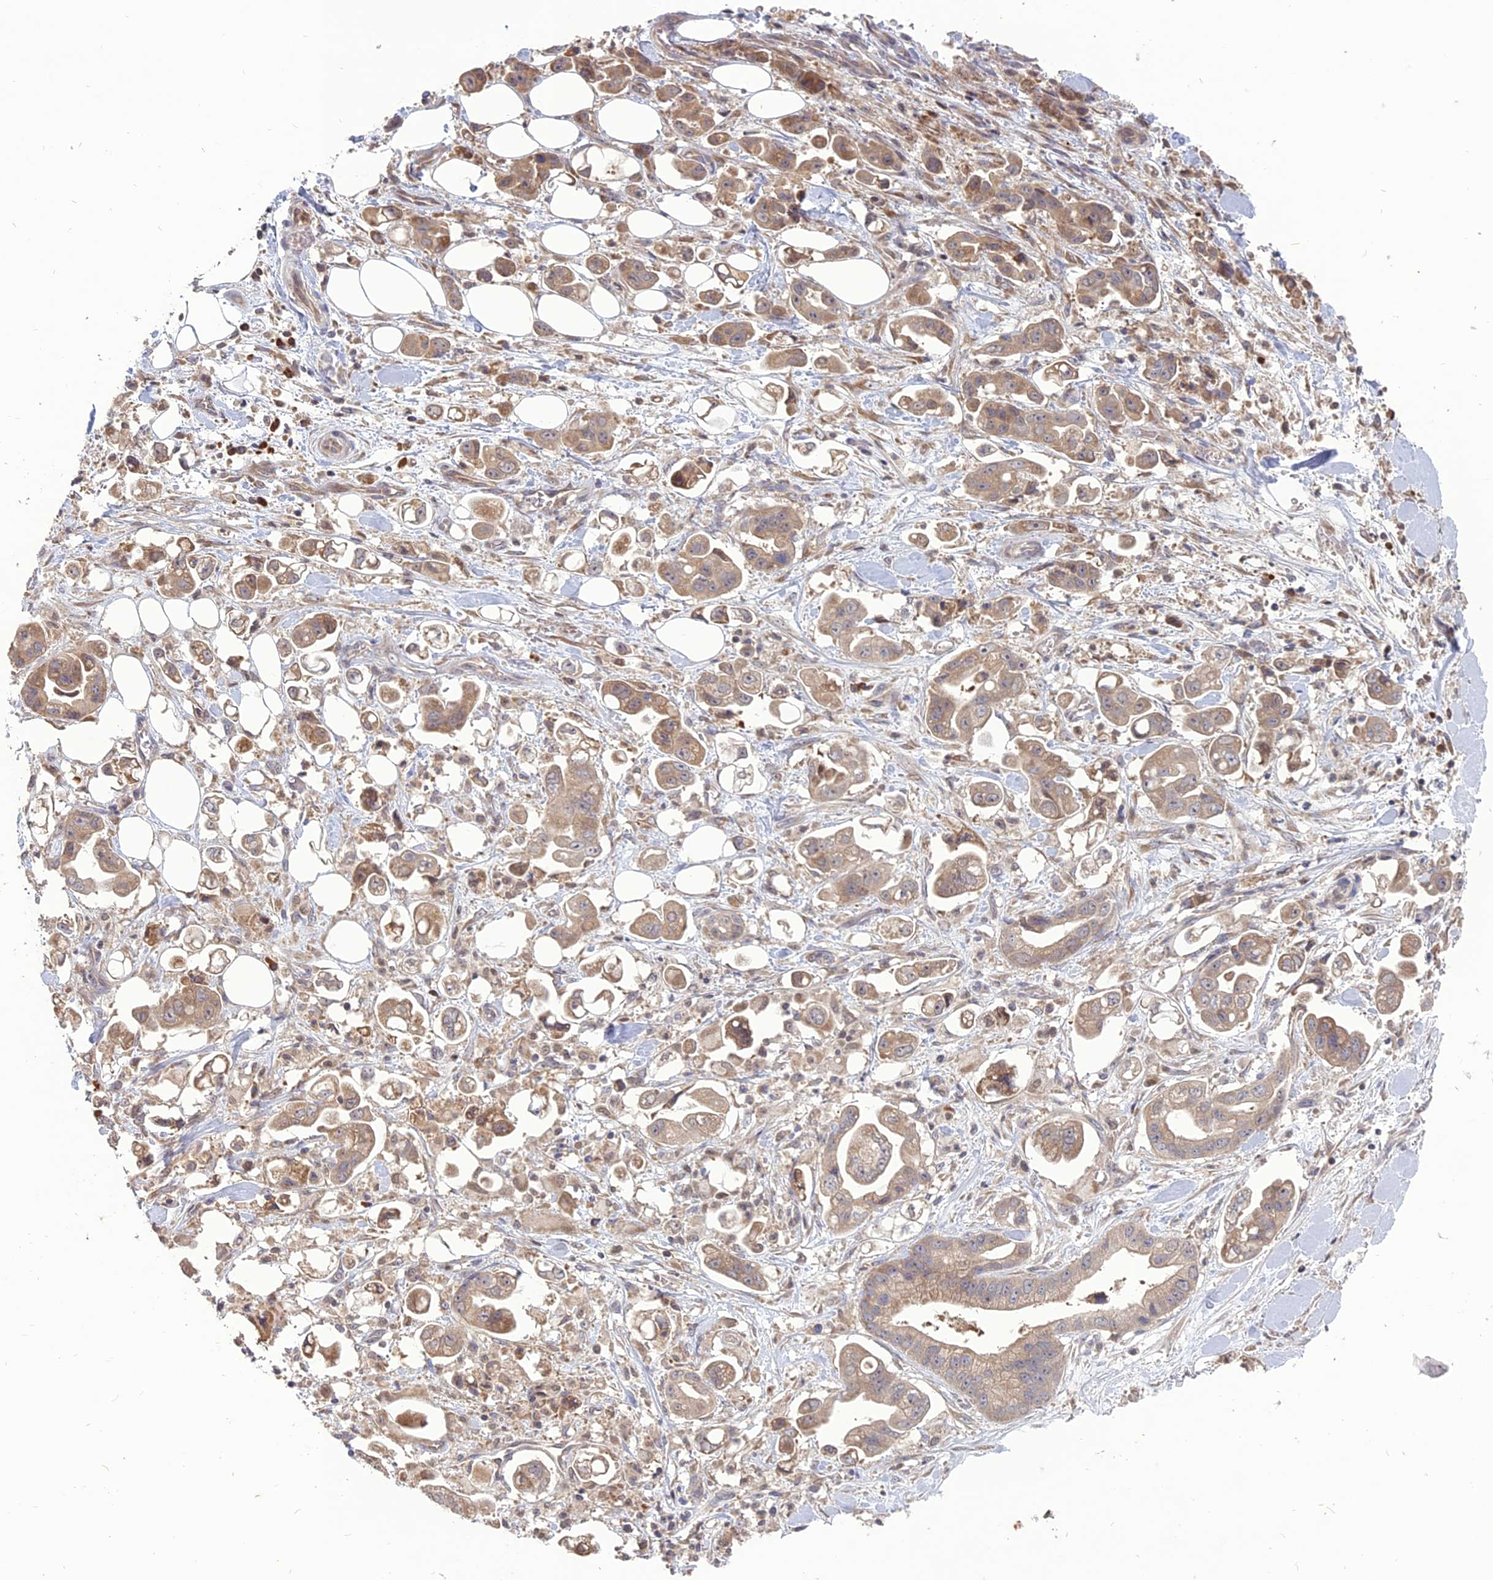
{"staining": {"intensity": "weak", "quantity": ">75%", "location": "cytoplasmic/membranous"}, "tissue": "stomach cancer", "cell_type": "Tumor cells", "image_type": "cancer", "snomed": [{"axis": "morphology", "description": "Adenocarcinoma, NOS"}, {"axis": "topography", "description": "Stomach"}], "caption": "Human adenocarcinoma (stomach) stained with a protein marker exhibits weak staining in tumor cells.", "gene": "TMEM208", "patient": {"sex": "male", "age": 62}}